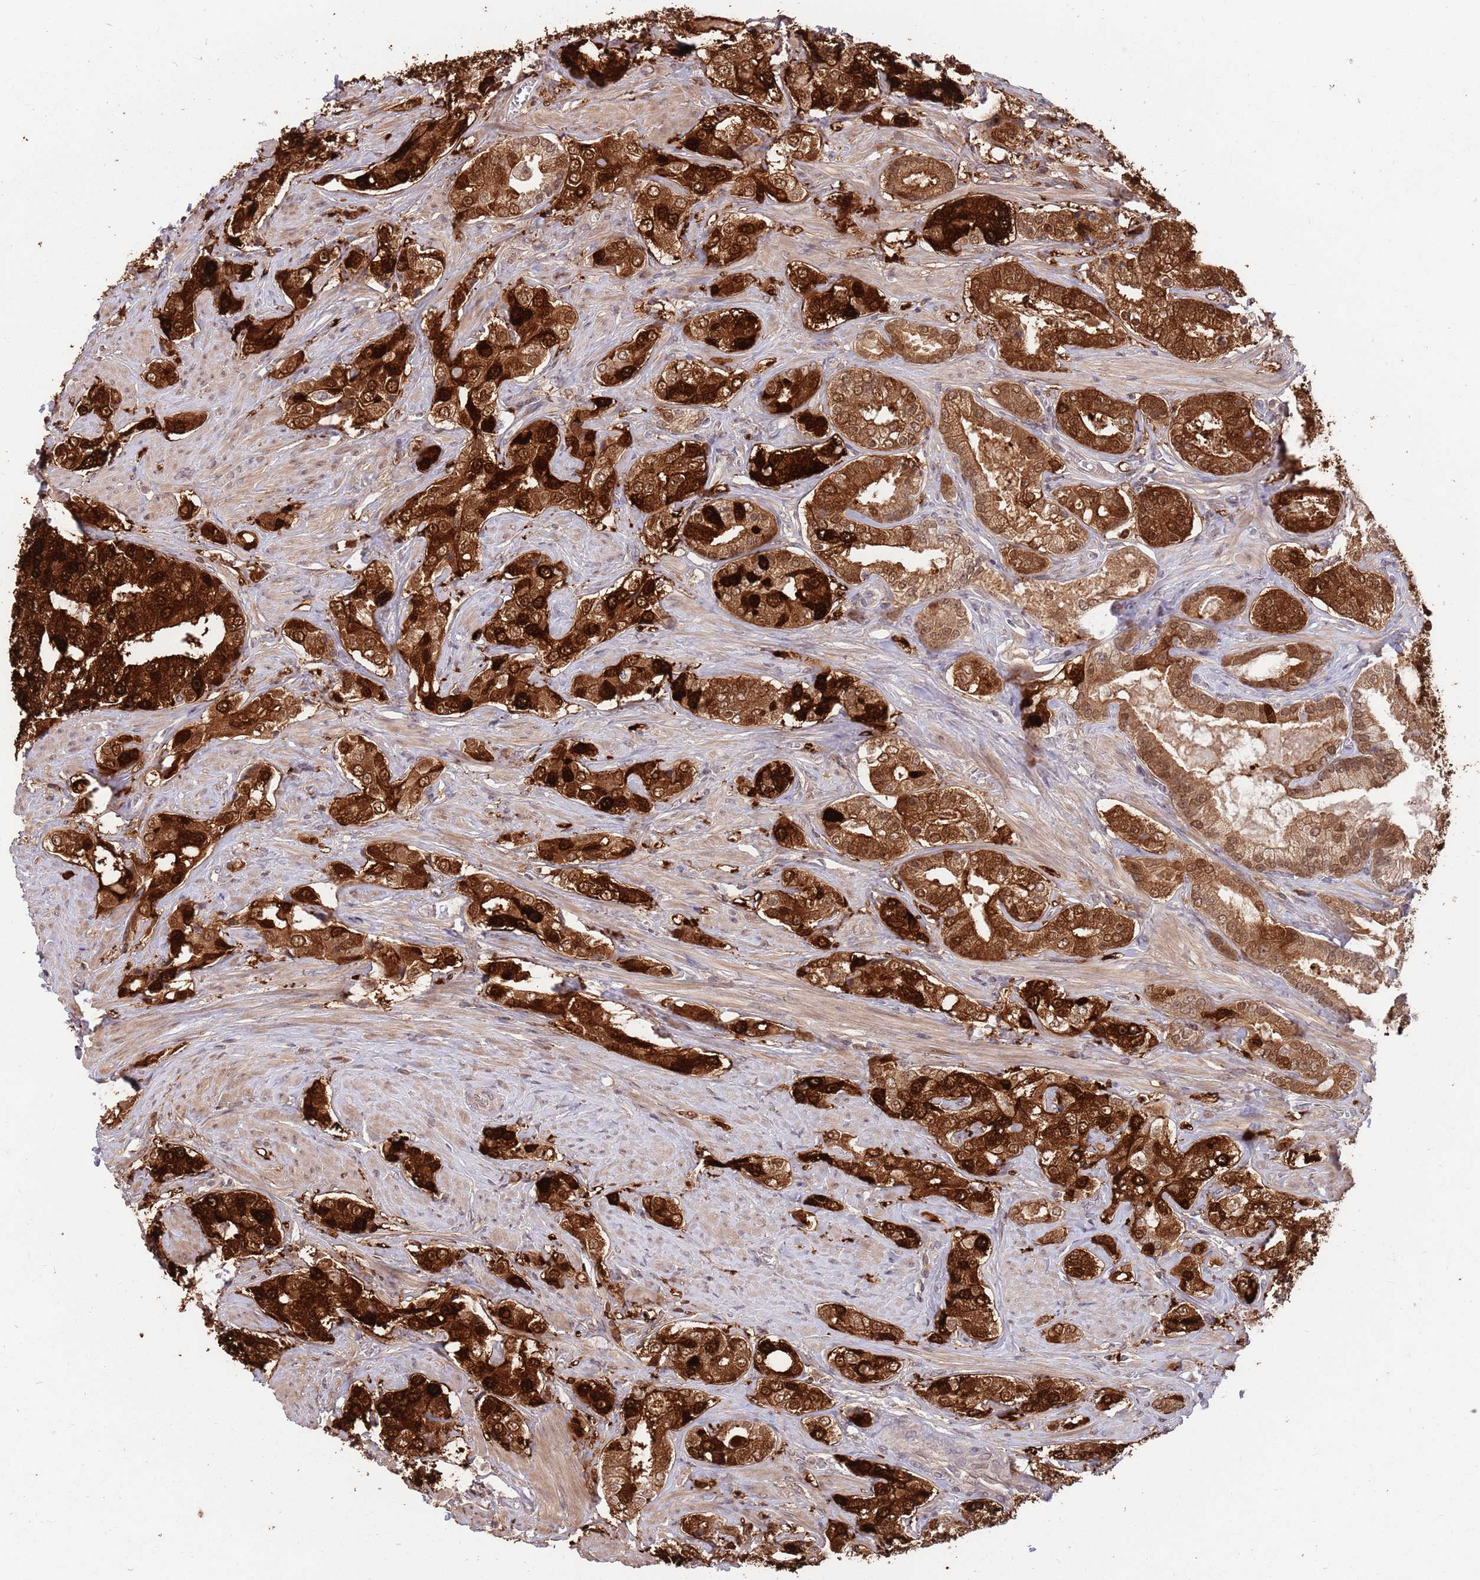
{"staining": {"intensity": "strong", "quantity": ">75%", "location": "cytoplasmic/membranous,nuclear"}, "tissue": "prostate cancer", "cell_type": "Tumor cells", "image_type": "cancer", "snomed": [{"axis": "morphology", "description": "Adenocarcinoma, High grade"}, {"axis": "topography", "description": "Prostate"}], "caption": "Immunohistochemical staining of human prostate high-grade adenocarcinoma displays high levels of strong cytoplasmic/membranous and nuclear protein expression in approximately >75% of tumor cells. Using DAB (brown) and hematoxylin (blue) stains, captured at high magnification using brightfield microscopy.", "gene": "SALL1", "patient": {"sex": "male", "age": 71}}